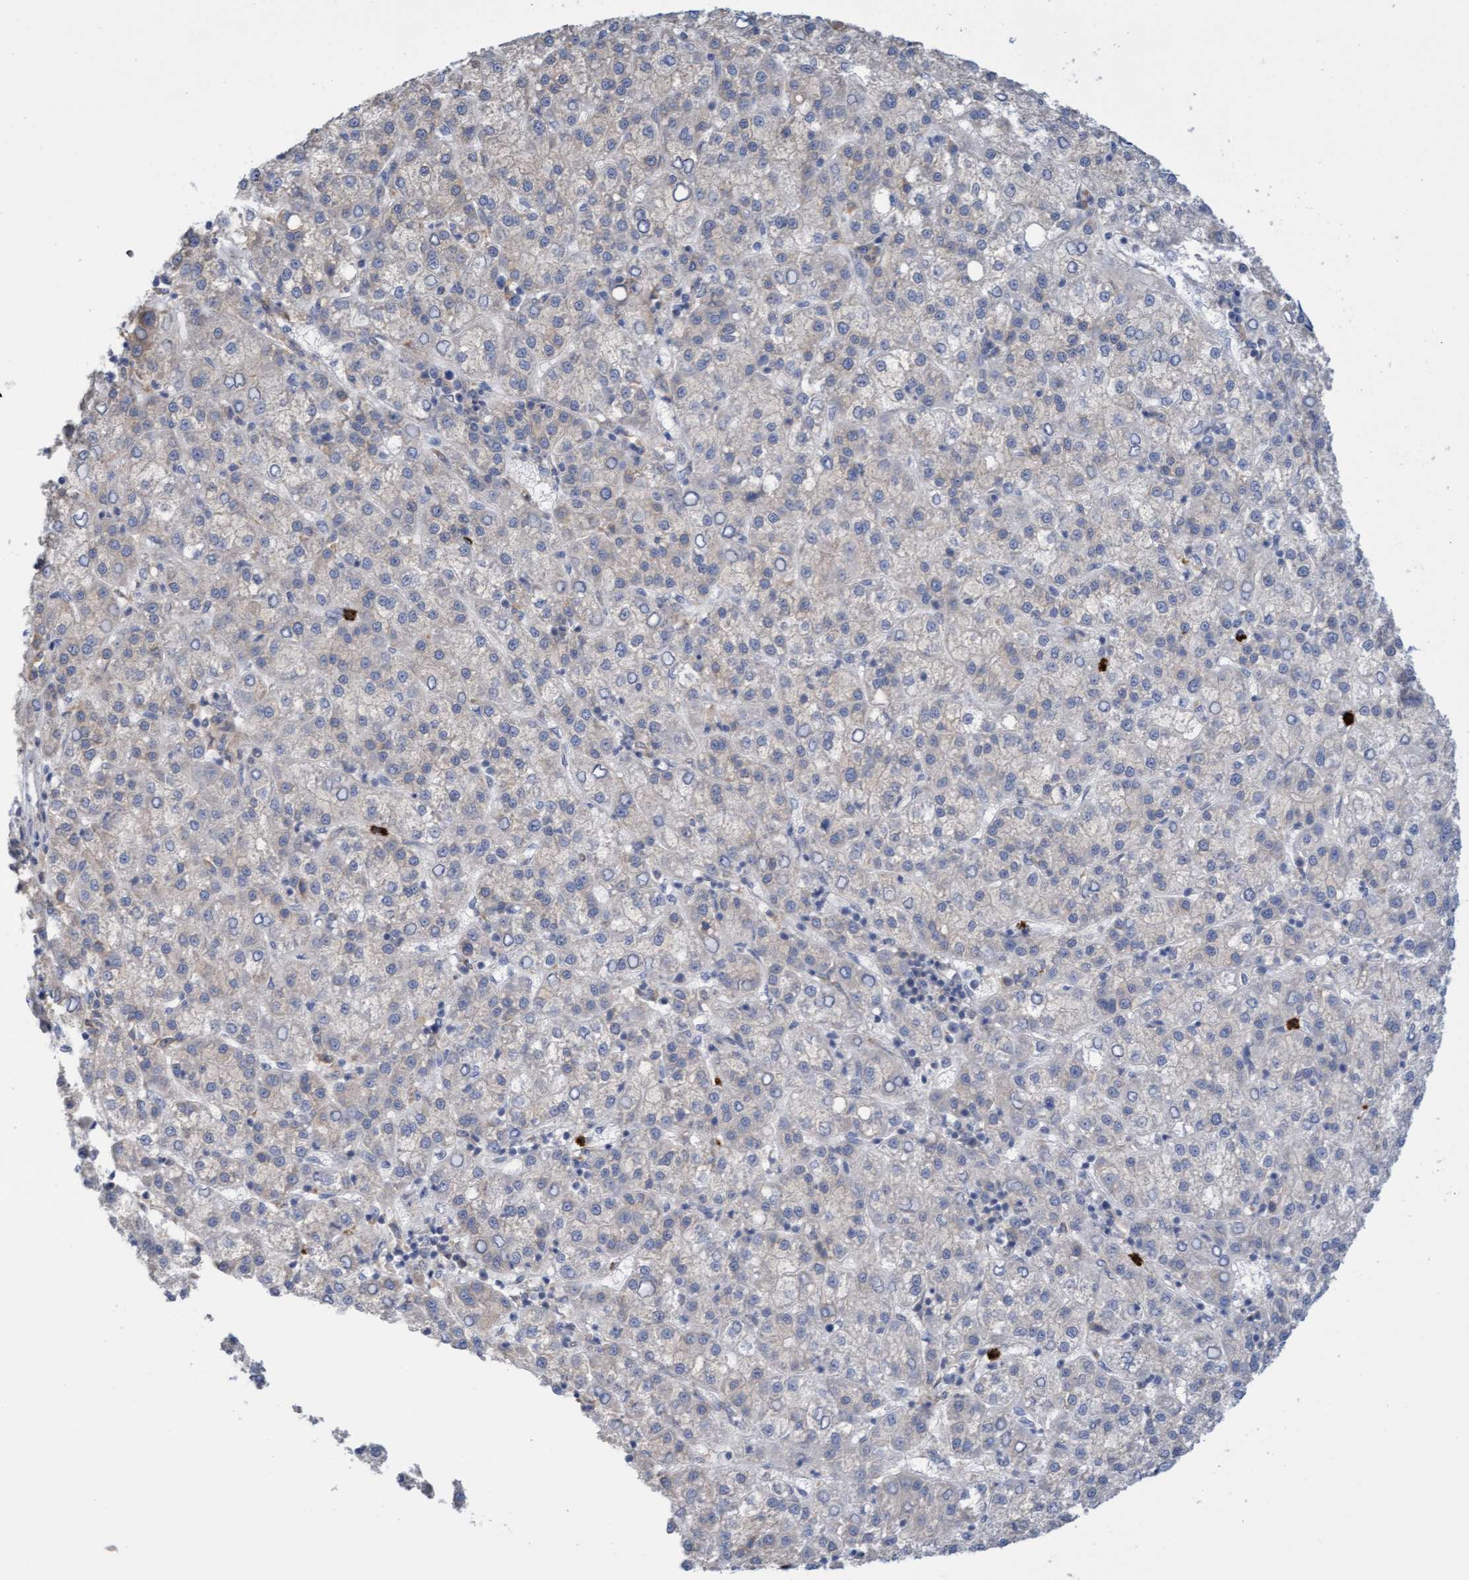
{"staining": {"intensity": "negative", "quantity": "none", "location": "none"}, "tissue": "liver cancer", "cell_type": "Tumor cells", "image_type": "cancer", "snomed": [{"axis": "morphology", "description": "Carcinoma, Hepatocellular, NOS"}, {"axis": "topography", "description": "Liver"}], "caption": "An immunohistochemistry (IHC) image of hepatocellular carcinoma (liver) is shown. There is no staining in tumor cells of hepatocellular carcinoma (liver).", "gene": "MMP8", "patient": {"sex": "female", "age": 58}}